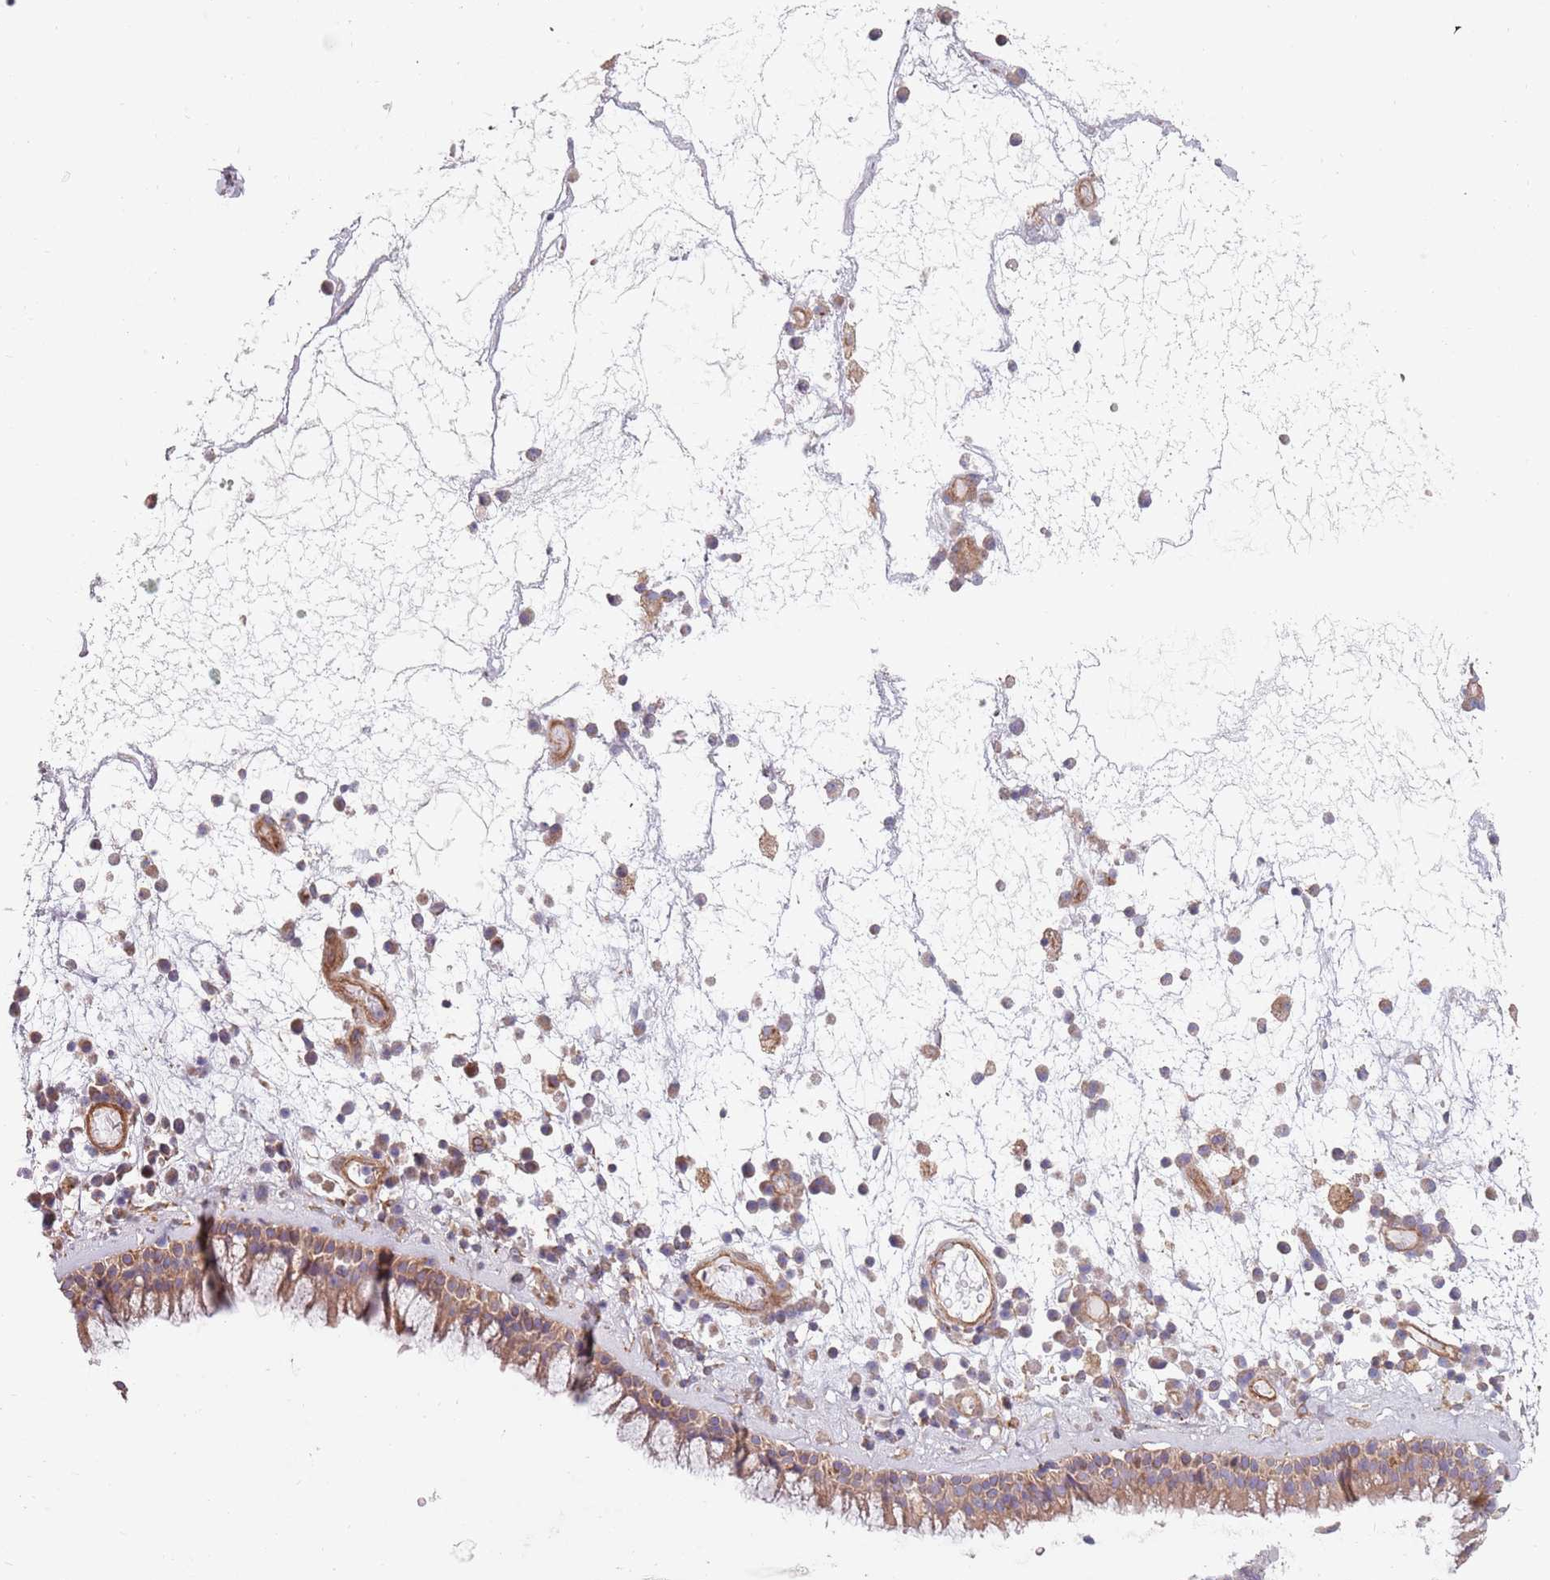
{"staining": {"intensity": "moderate", "quantity": ">75%", "location": "cytoplasmic/membranous"}, "tissue": "nasopharynx", "cell_type": "Respiratory epithelial cells", "image_type": "normal", "snomed": [{"axis": "morphology", "description": "Normal tissue, NOS"}, {"axis": "morphology", "description": "Inflammation, NOS"}, {"axis": "topography", "description": "Nasopharynx"}], "caption": "A micrograph of nasopharynx stained for a protein exhibits moderate cytoplasmic/membranous brown staining in respiratory epithelial cells.", "gene": "SPDL1", "patient": {"sex": "male", "age": 70}}